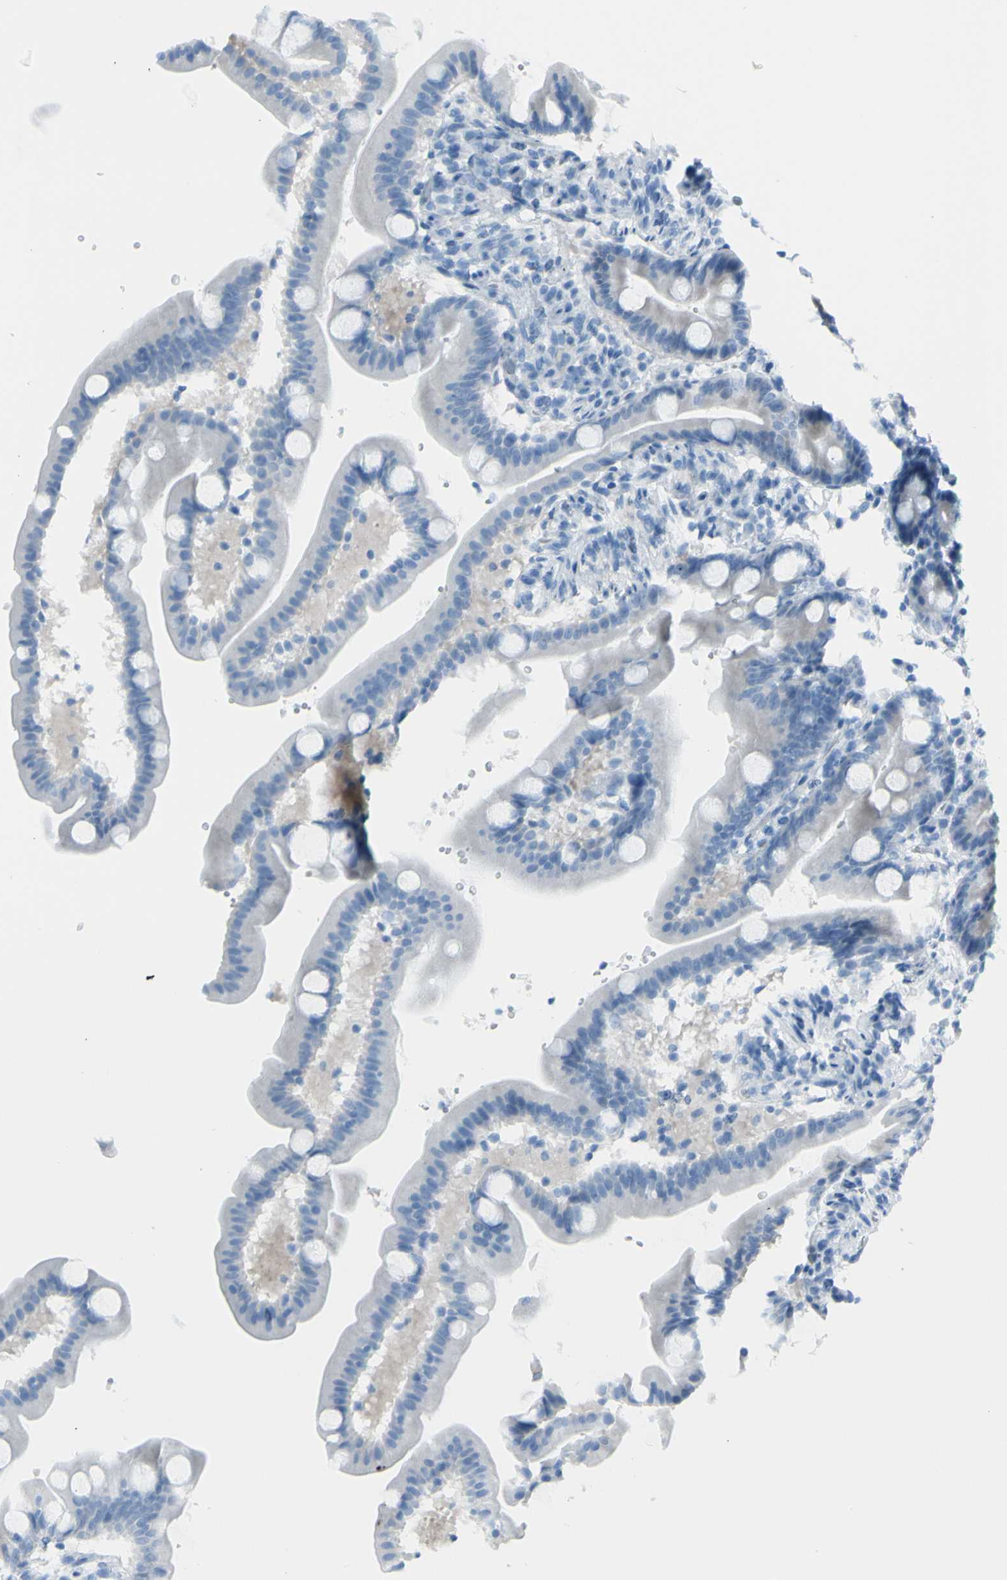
{"staining": {"intensity": "negative", "quantity": "none", "location": "none"}, "tissue": "duodenum", "cell_type": "Glandular cells", "image_type": "normal", "snomed": [{"axis": "morphology", "description": "Normal tissue, NOS"}, {"axis": "topography", "description": "Duodenum"}], "caption": "This is a micrograph of IHC staining of normal duodenum, which shows no staining in glandular cells.", "gene": "AFP", "patient": {"sex": "male", "age": 54}}